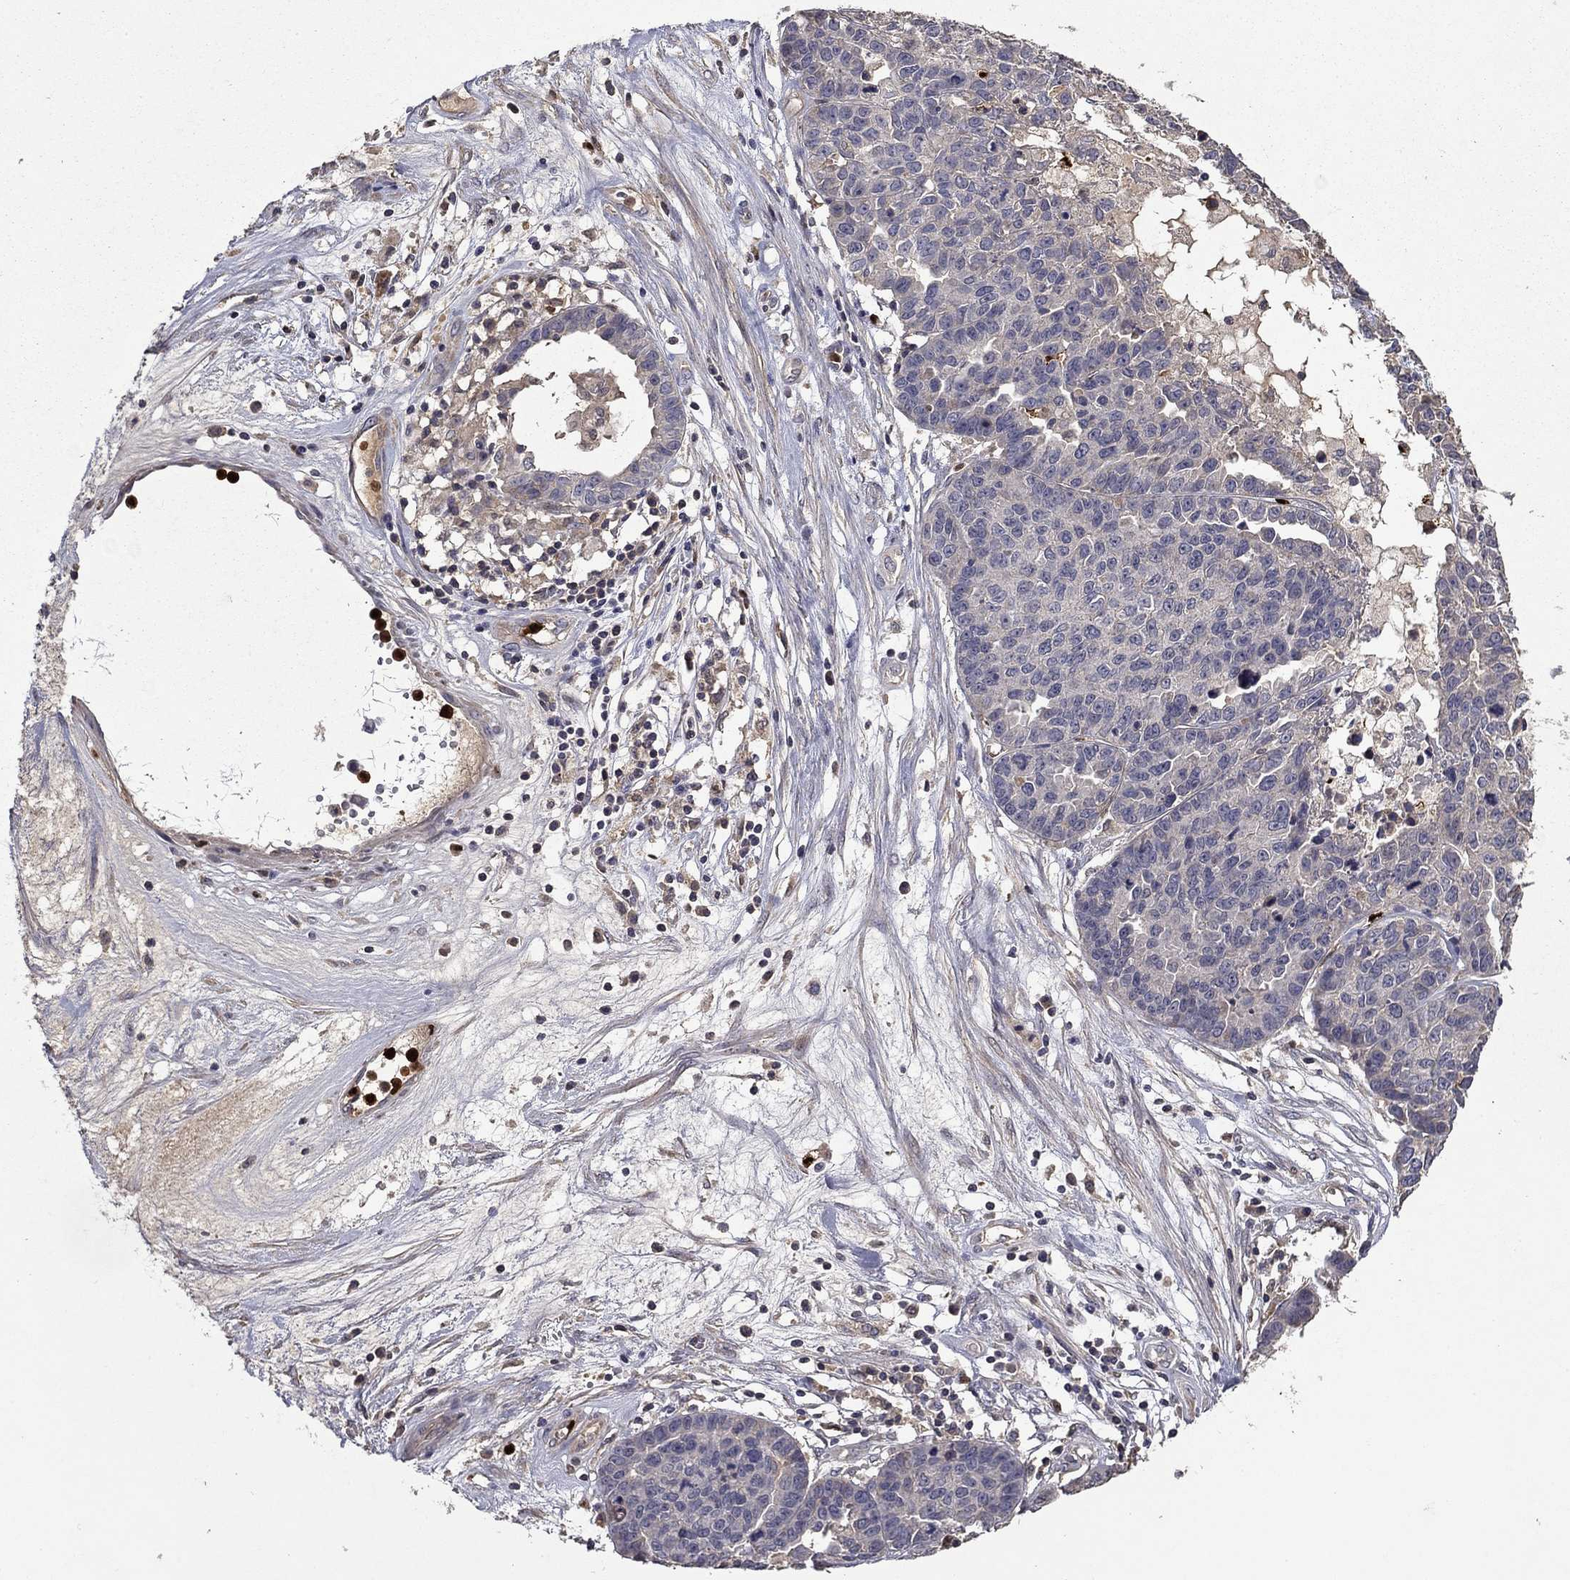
{"staining": {"intensity": "negative", "quantity": "none", "location": "none"}, "tissue": "ovarian cancer", "cell_type": "Tumor cells", "image_type": "cancer", "snomed": [{"axis": "morphology", "description": "Cystadenocarcinoma, serous, NOS"}, {"axis": "topography", "description": "Ovary"}], "caption": "An image of human ovarian cancer (serous cystadenocarcinoma) is negative for staining in tumor cells. (IHC, brightfield microscopy, high magnification).", "gene": "SATB1", "patient": {"sex": "female", "age": 87}}